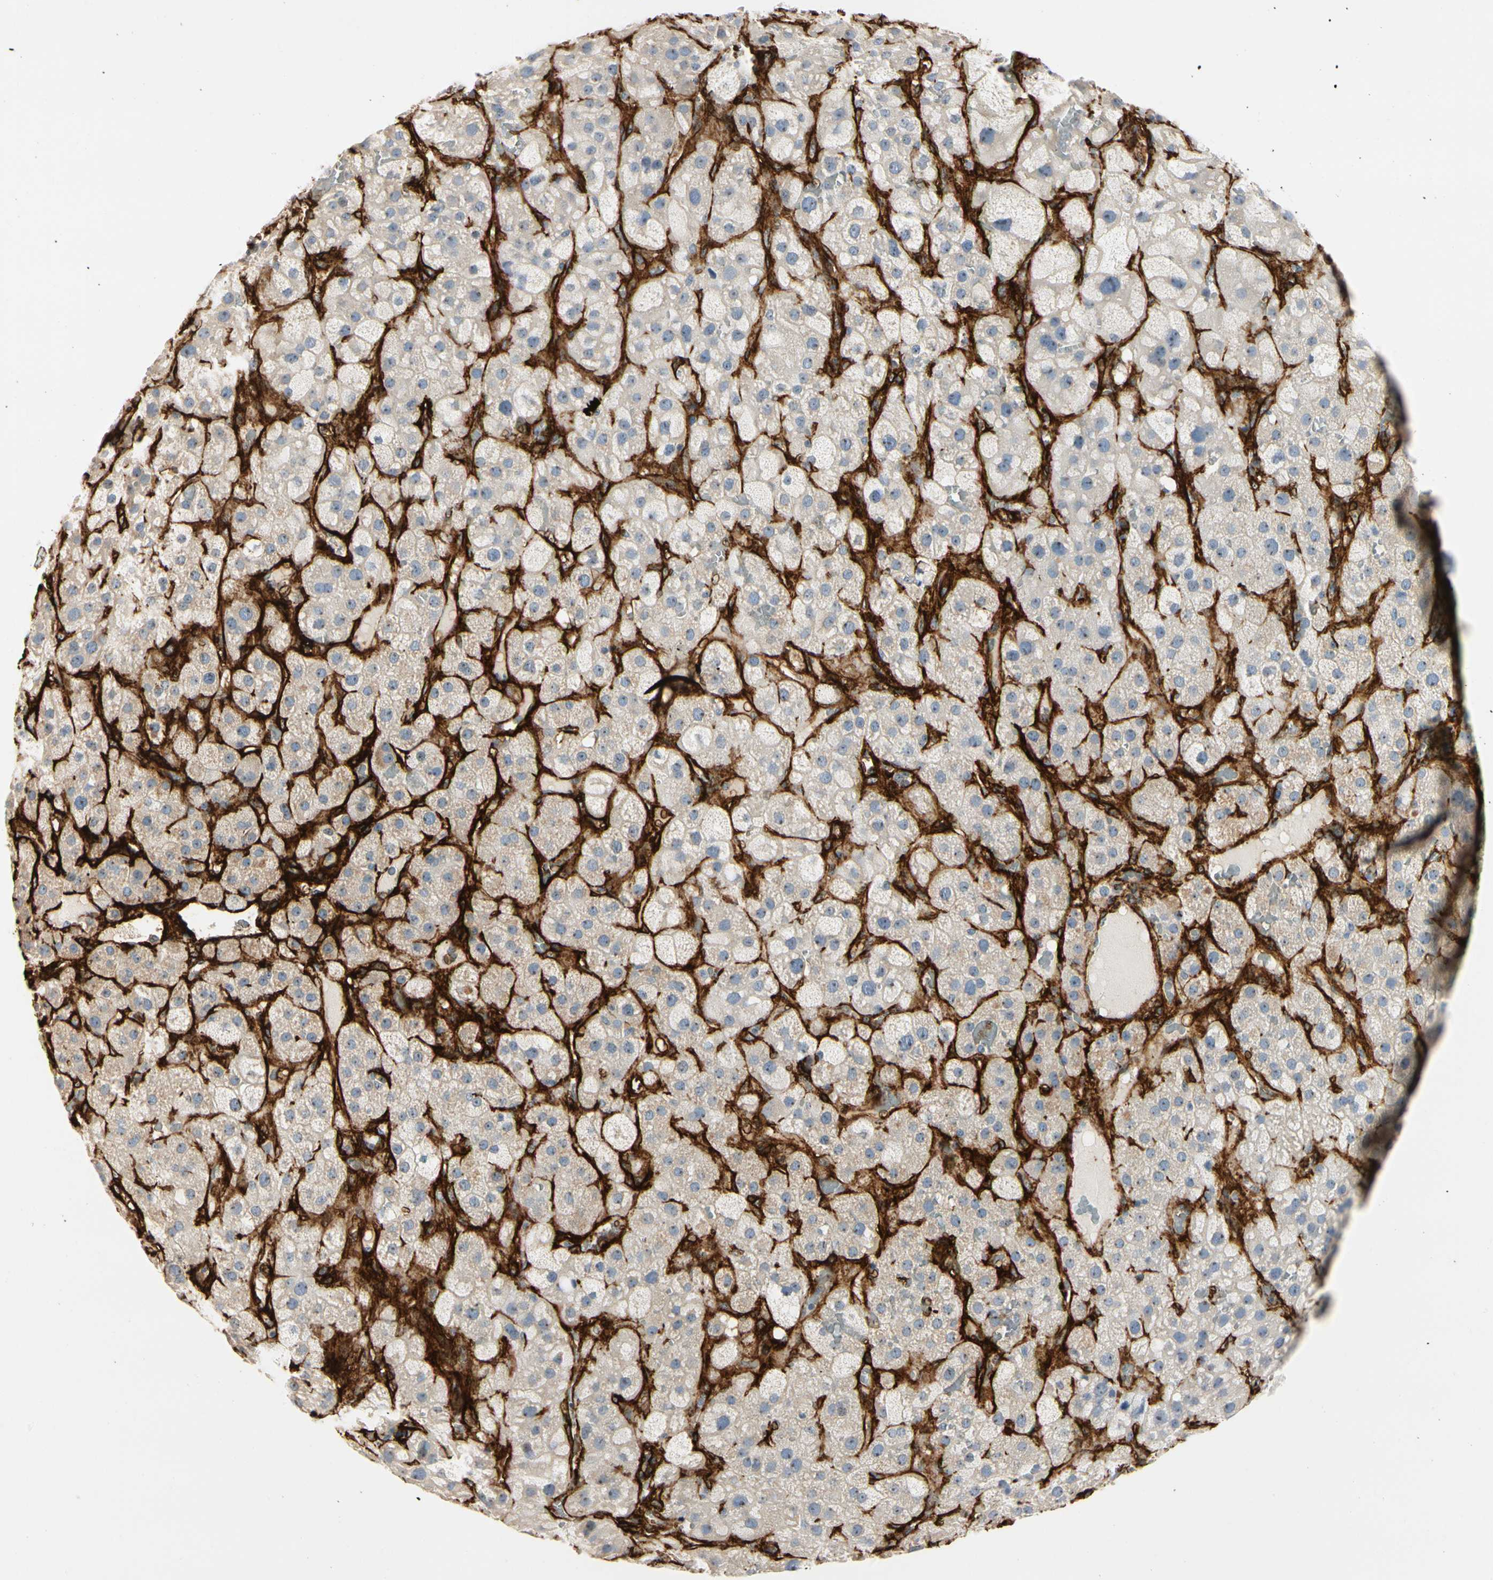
{"staining": {"intensity": "weak", "quantity": "<25%", "location": "cytoplasmic/membranous"}, "tissue": "adrenal gland", "cell_type": "Glandular cells", "image_type": "normal", "snomed": [{"axis": "morphology", "description": "Normal tissue, NOS"}, {"axis": "topography", "description": "Adrenal gland"}], "caption": "A micrograph of adrenal gland stained for a protein exhibits no brown staining in glandular cells.", "gene": "GGT5", "patient": {"sex": "female", "age": 47}}